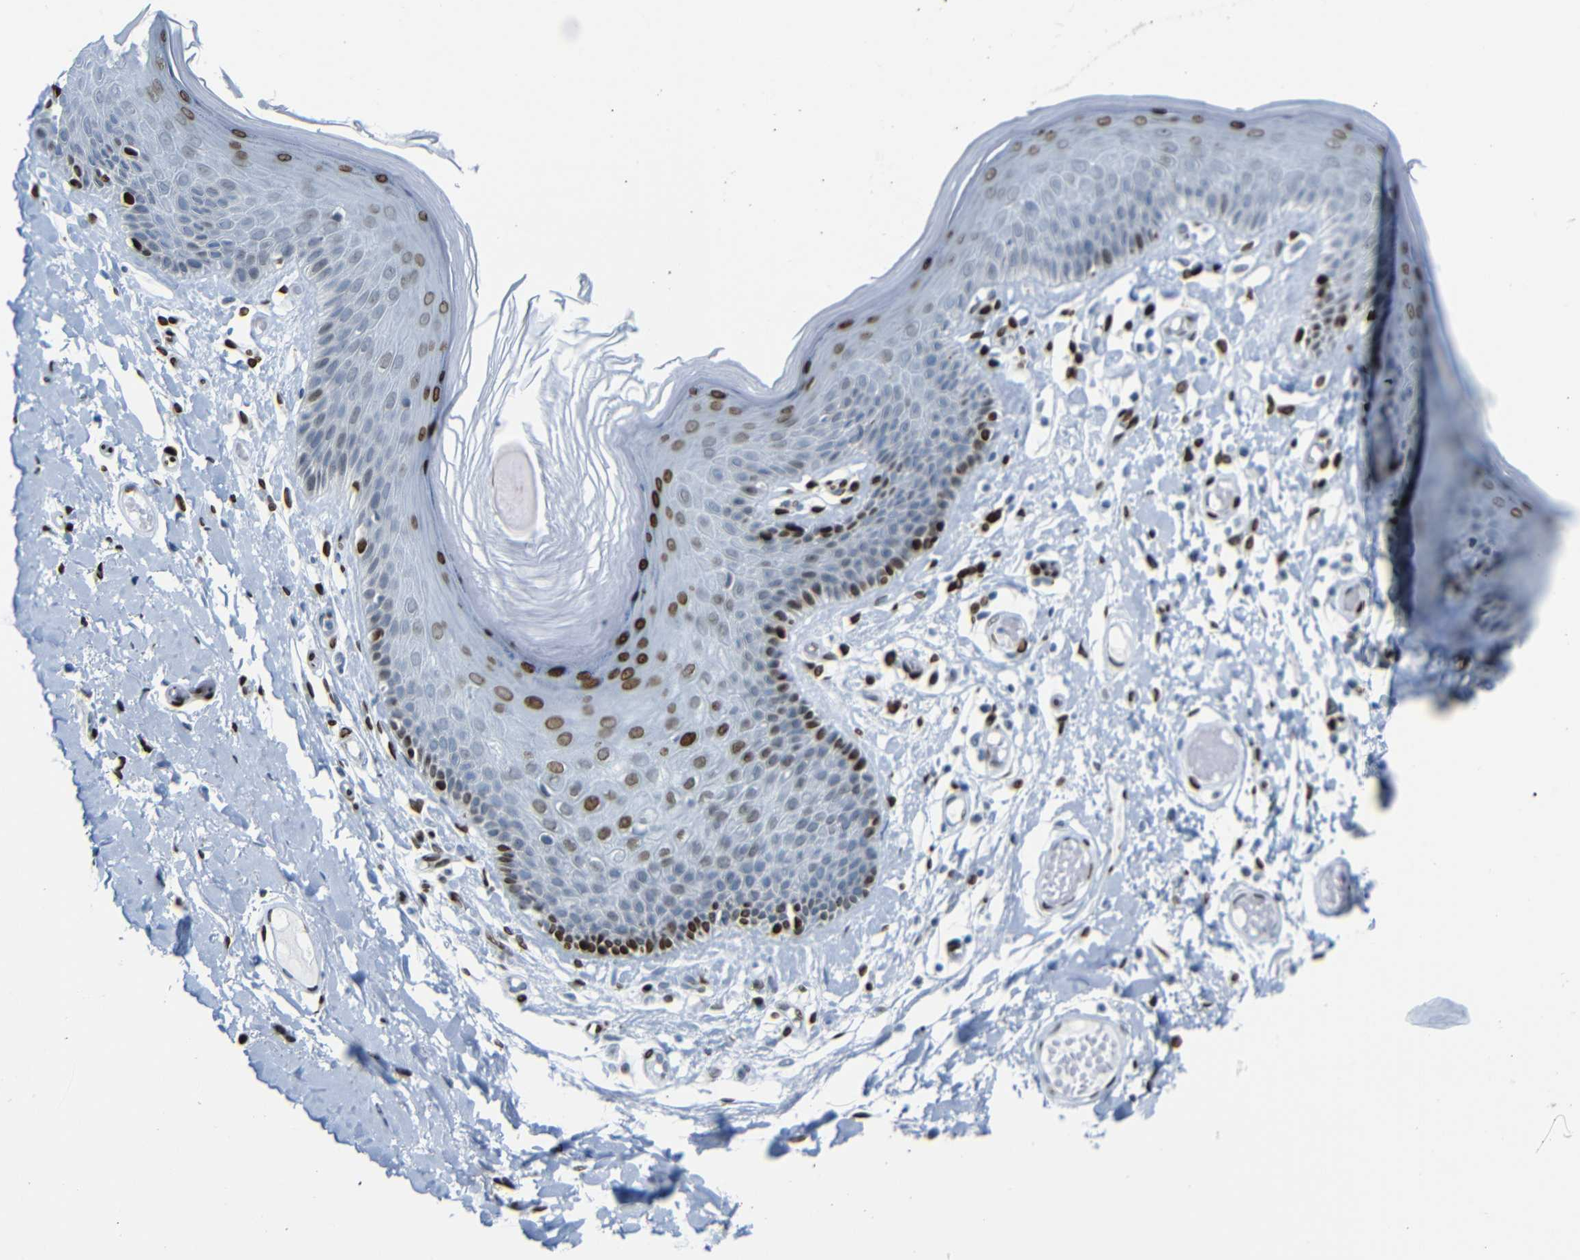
{"staining": {"intensity": "strong", "quantity": "25%-75%", "location": "nuclear"}, "tissue": "skin", "cell_type": "Epidermal cells", "image_type": "normal", "snomed": [{"axis": "morphology", "description": "Normal tissue, NOS"}, {"axis": "topography", "description": "Vulva"}], "caption": "Protein staining by immunohistochemistry exhibits strong nuclear positivity in approximately 25%-75% of epidermal cells in unremarkable skin.", "gene": "NPIPB15", "patient": {"sex": "female", "age": 73}}